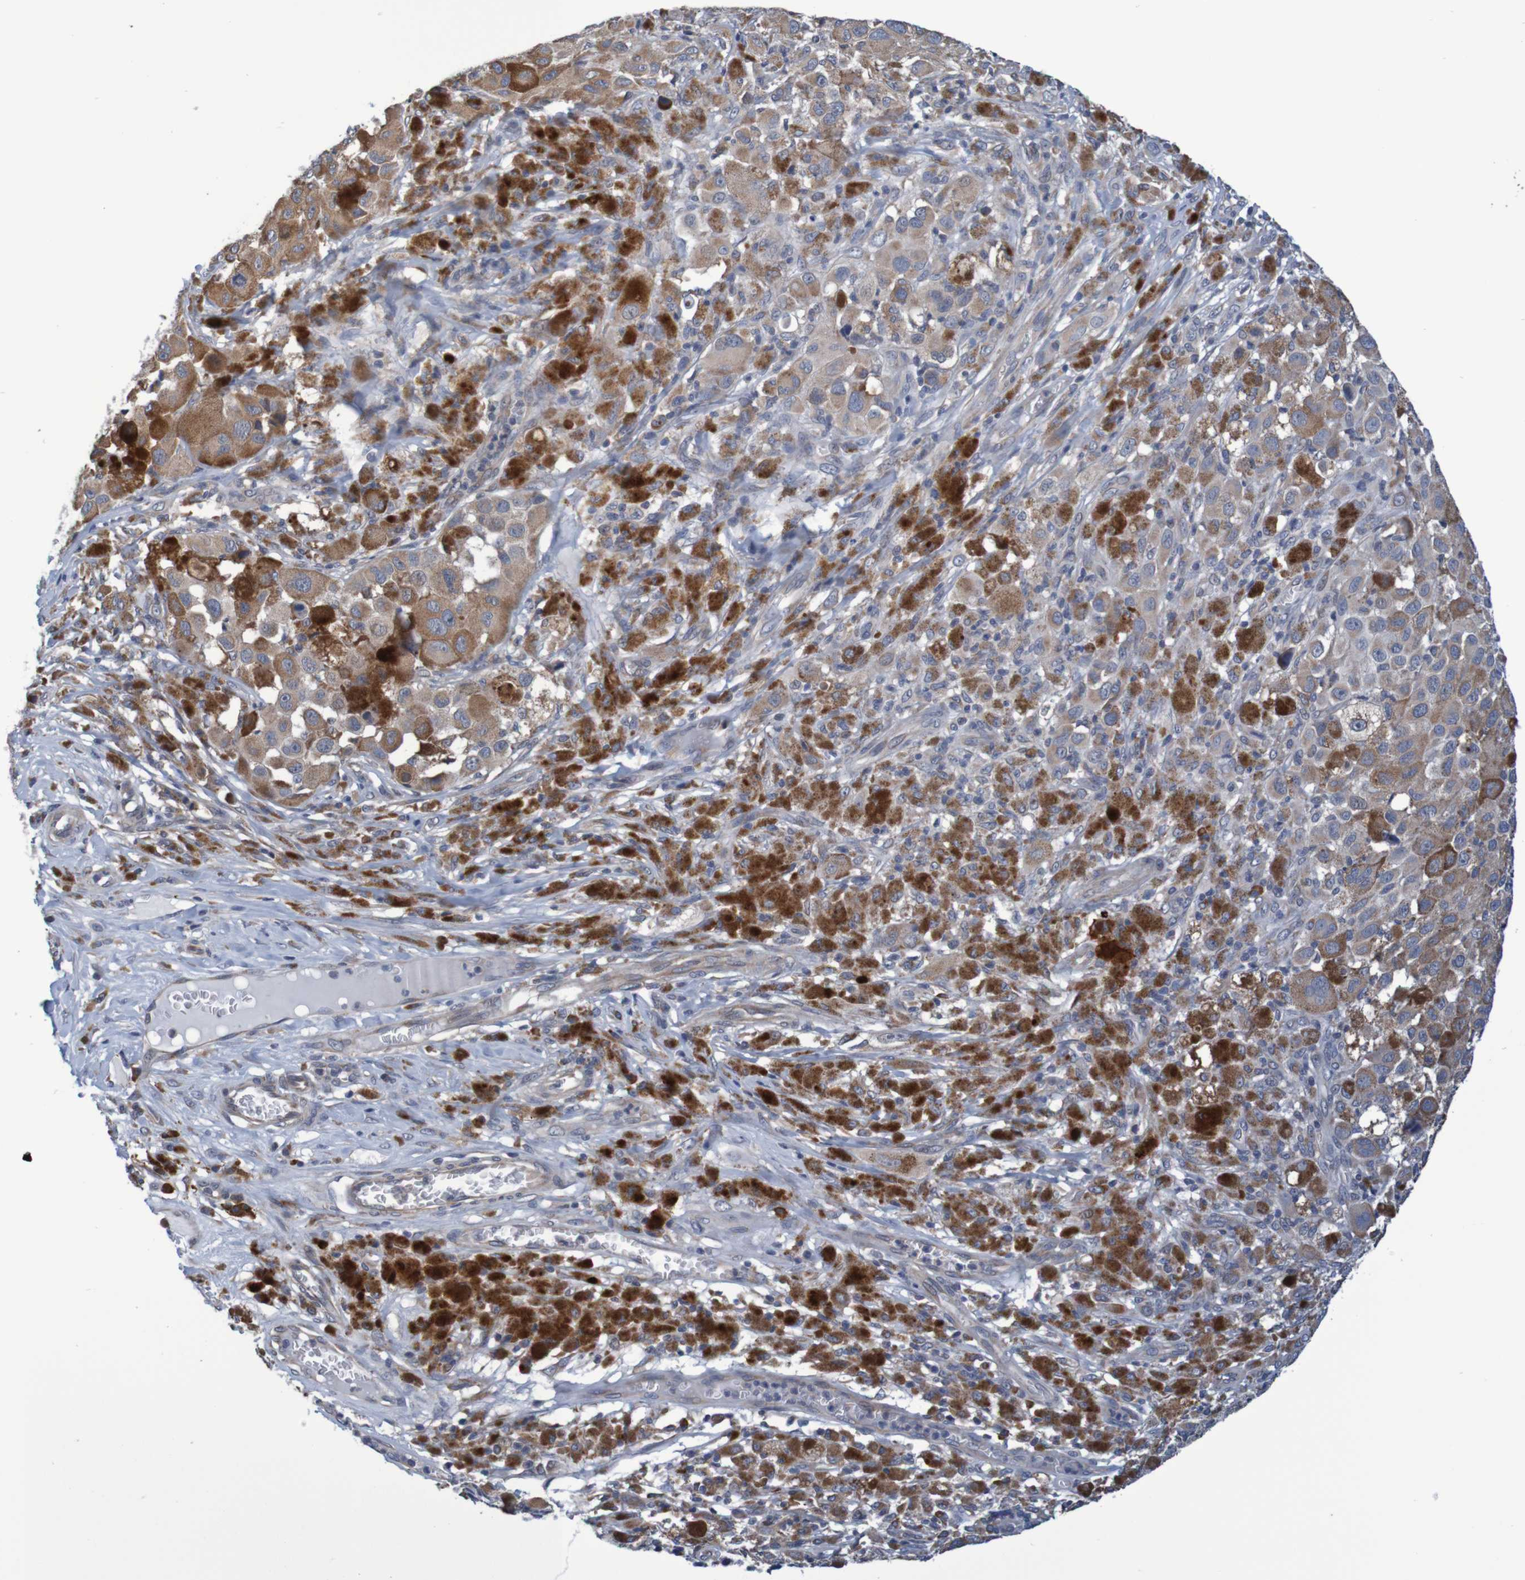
{"staining": {"intensity": "strong", "quantity": "<25%", "location": "cytoplasmic/membranous"}, "tissue": "melanoma", "cell_type": "Tumor cells", "image_type": "cancer", "snomed": [{"axis": "morphology", "description": "Malignant melanoma, NOS"}, {"axis": "topography", "description": "Skin"}], "caption": "Immunohistochemistry (DAB (3,3'-diaminobenzidine)) staining of human malignant melanoma demonstrates strong cytoplasmic/membranous protein staining in approximately <25% of tumor cells.", "gene": "CLDN18", "patient": {"sex": "male", "age": 96}}